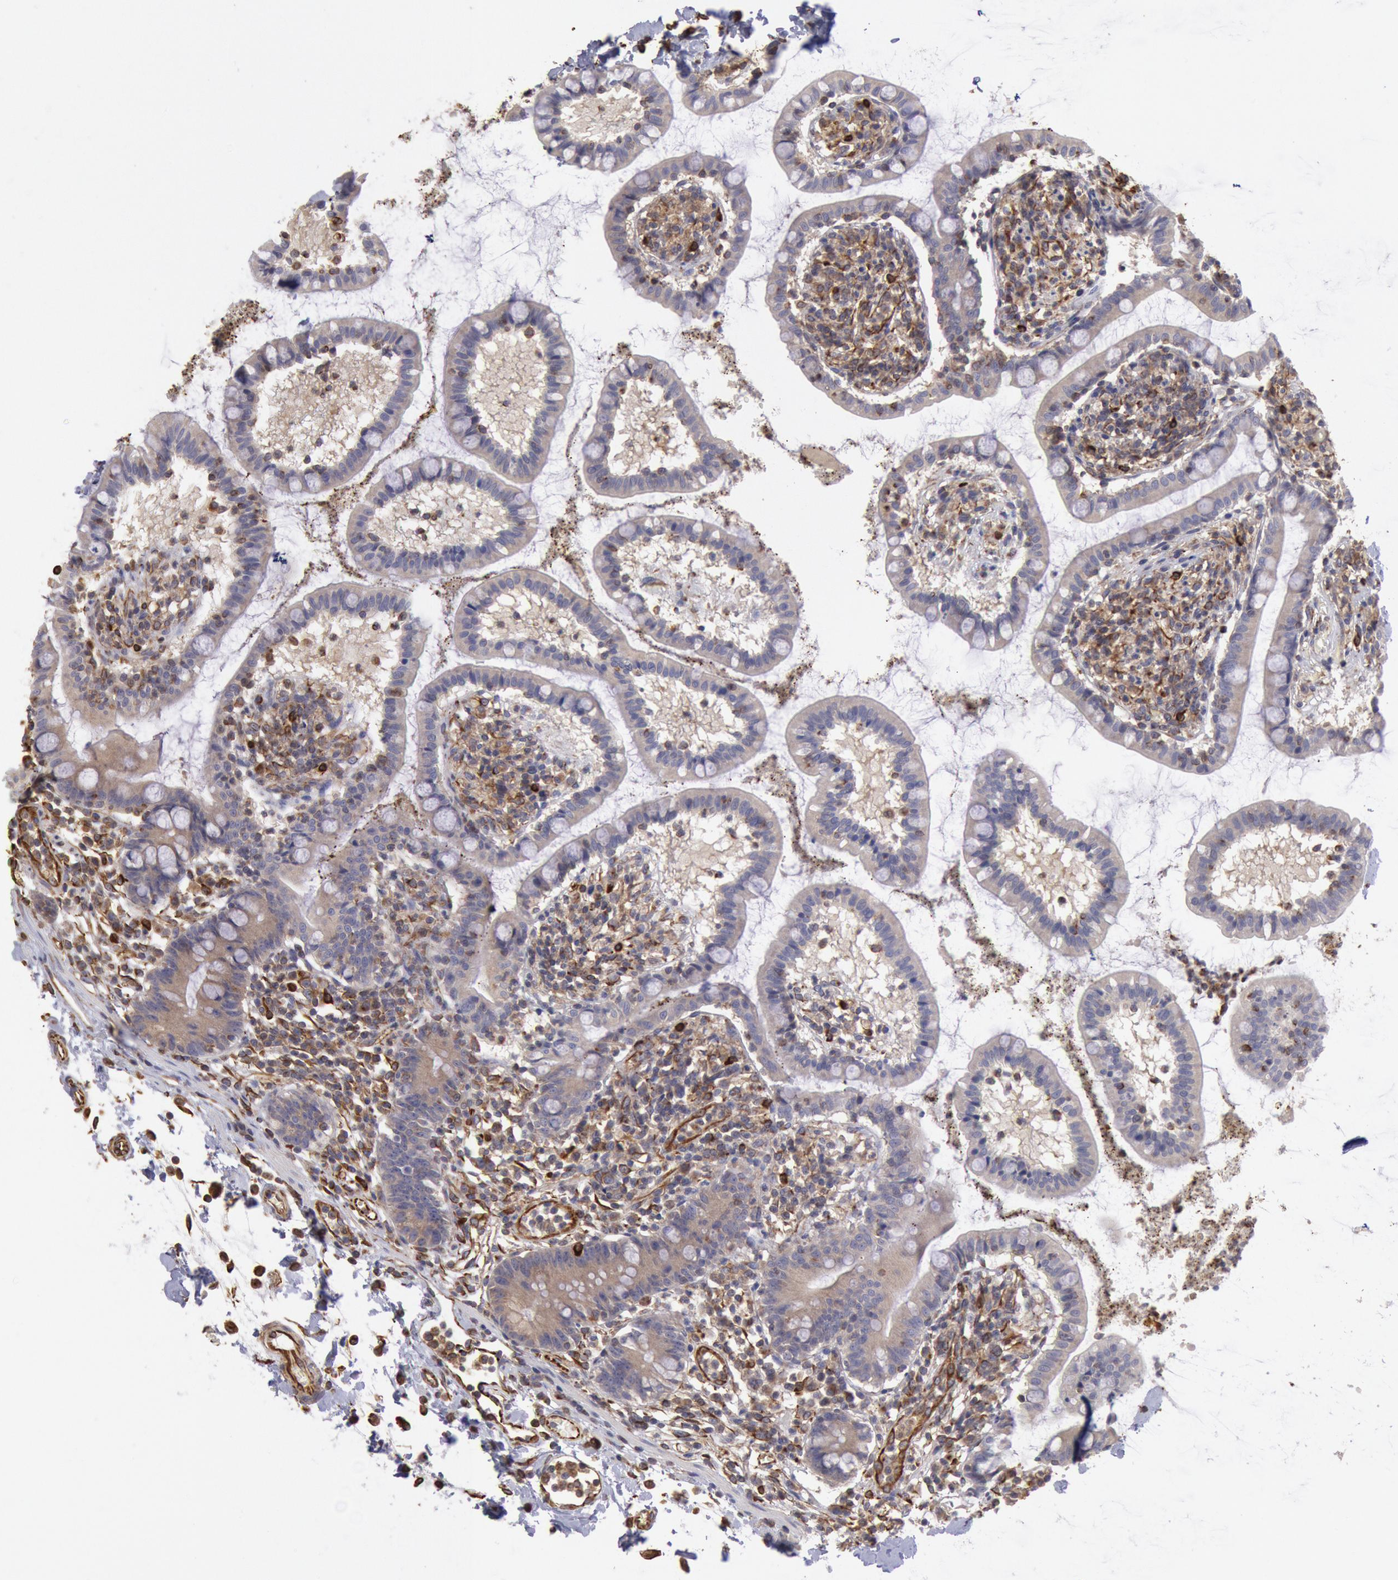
{"staining": {"intensity": "weak", "quantity": ">75%", "location": "cytoplasmic/membranous"}, "tissue": "small intestine", "cell_type": "Glandular cells", "image_type": "normal", "snomed": [{"axis": "morphology", "description": "Normal tissue, NOS"}, {"axis": "topography", "description": "Small intestine"}], "caption": "This image demonstrates IHC staining of normal human small intestine, with low weak cytoplasmic/membranous staining in approximately >75% of glandular cells.", "gene": "RNF139", "patient": {"sex": "female", "age": 61}}